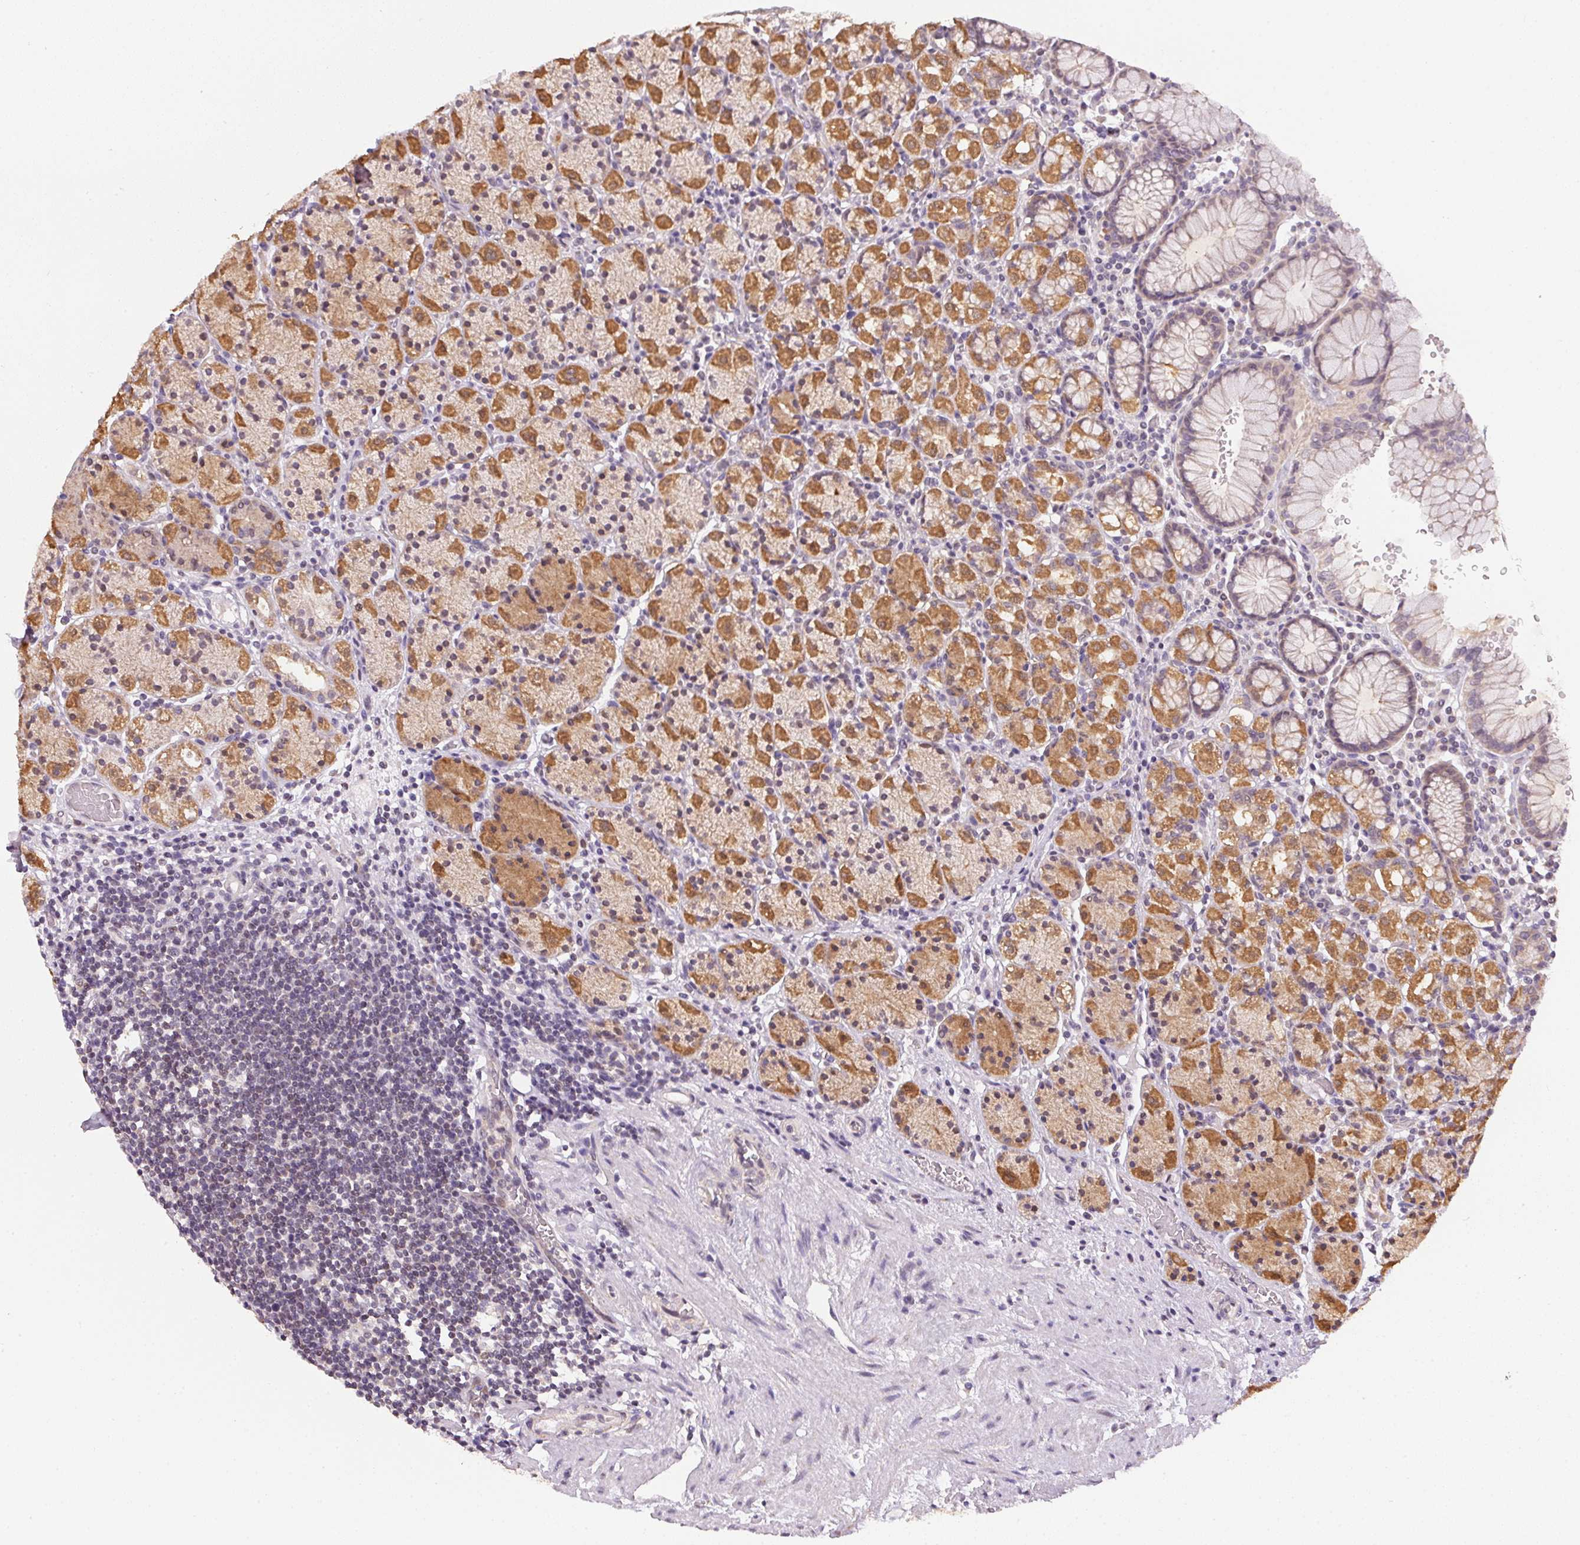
{"staining": {"intensity": "moderate", "quantity": "25%-75%", "location": "cytoplasmic/membranous"}, "tissue": "stomach", "cell_type": "Glandular cells", "image_type": "normal", "snomed": [{"axis": "morphology", "description": "Normal tissue, NOS"}, {"axis": "topography", "description": "Stomach, upper"}, {"axis": "topography", "description": "Stomach"}], "caption": "Immunohistochemistry (IHC) of normal human stomach reveals medium levels of moderate cytoplasmic/membranous positivity in about 25%-75% of glandular cells.", "gene": "SC5D", "patient": {"sex": "male", "age": 62}}